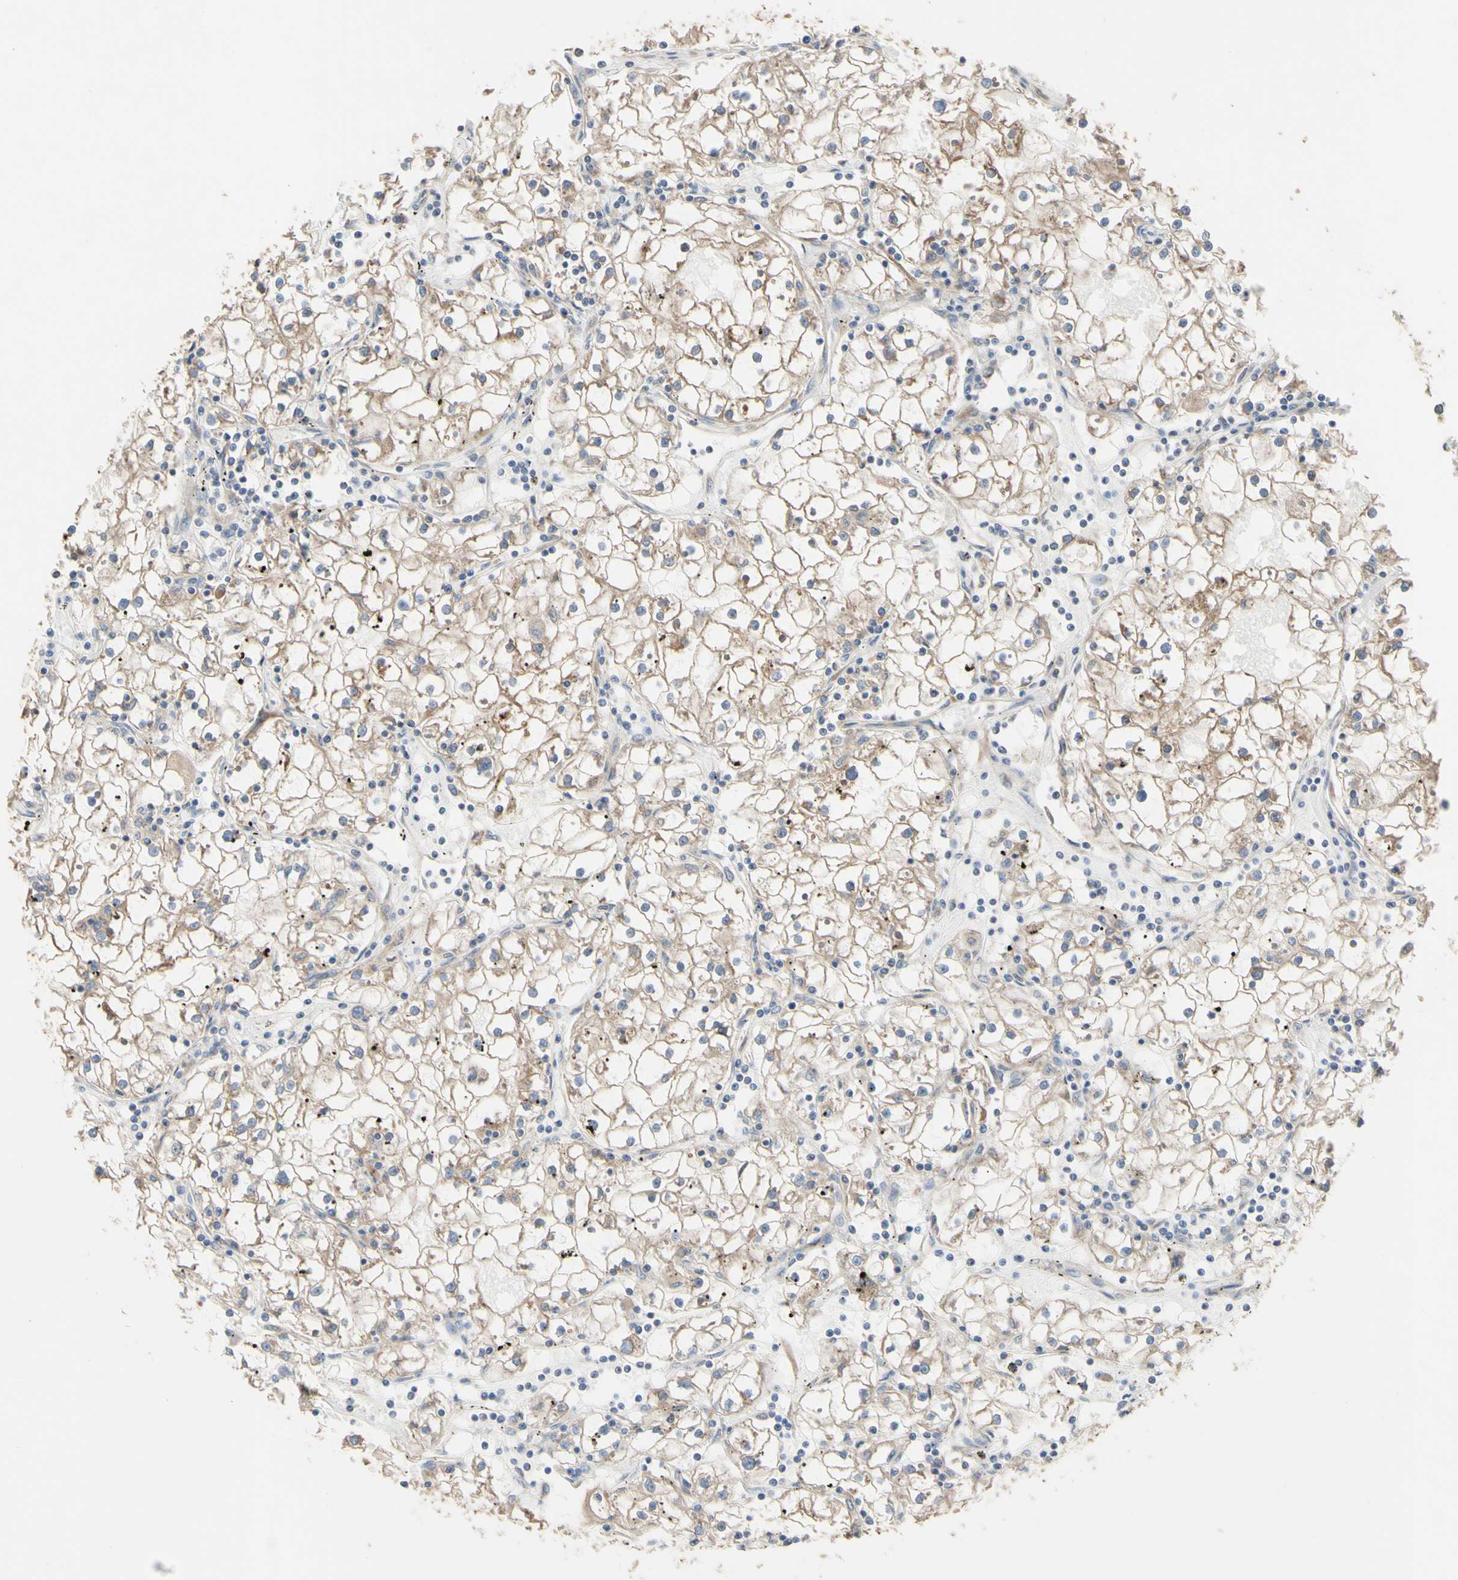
{"staining": {"intensity": "moderate", "quantity": ">75%", "location": "cytoplasmic/membranous"}, "tissue": "renal cancer", "cell_type": "Tumor cells", "image_type": "cancer", "snomed": [{"axis": "morphology", "description": "Adenocarcinoma, NOS"}, {"axis": "topography", "description": "Kidney"}], "caption": "Brown immunohistochemical staining in renal cancer displays moderate cytoplasmic/membranous staining in approximately >75% of tumor cells.", "gene": "NECTIN3", "patient": {"sex": "male", "age": 56}}